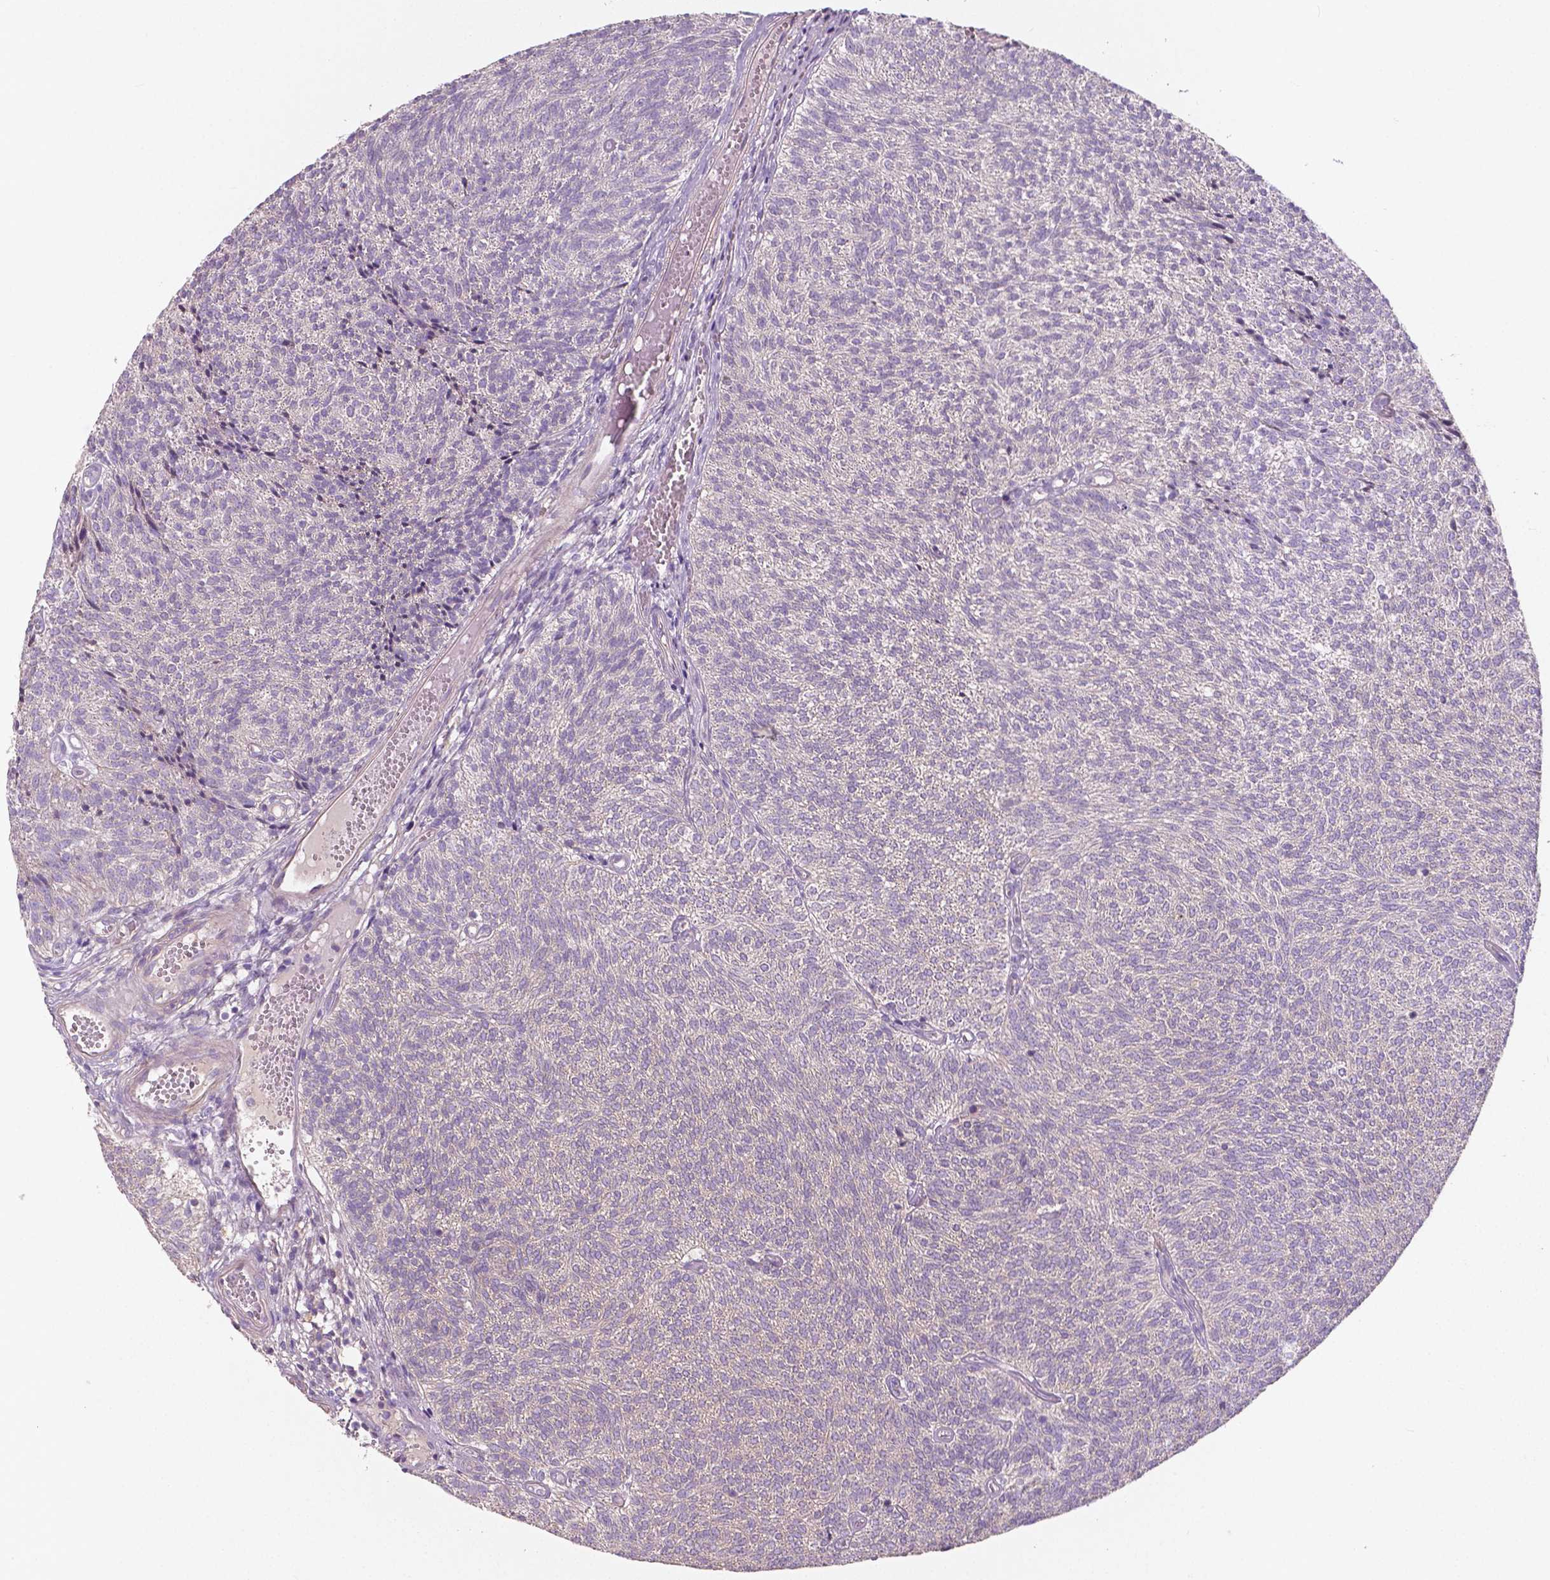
{"staining": {"intensity": "weak", "quantity": "25%-75%", "location": "cytoplasmic/membranous"}, "tissue": "urothelial cancer", "cell_type": "Tumor cells", "image_type": "cancer", "snomed": [{"axis": "morphology", "description": "Urothelial carcinoma, Low grade"}, {"axis": "topography", "description": "Urinary bladder"}], "caption": "The image displays immunohistochemical staining of urothelial cancer. There is weak cytoplasmic/membranous positivity is appreciated in about 25%-75% of tumor cells.", "gene": "LSM14B", "patient": {"sex": "male", "age": 77}}